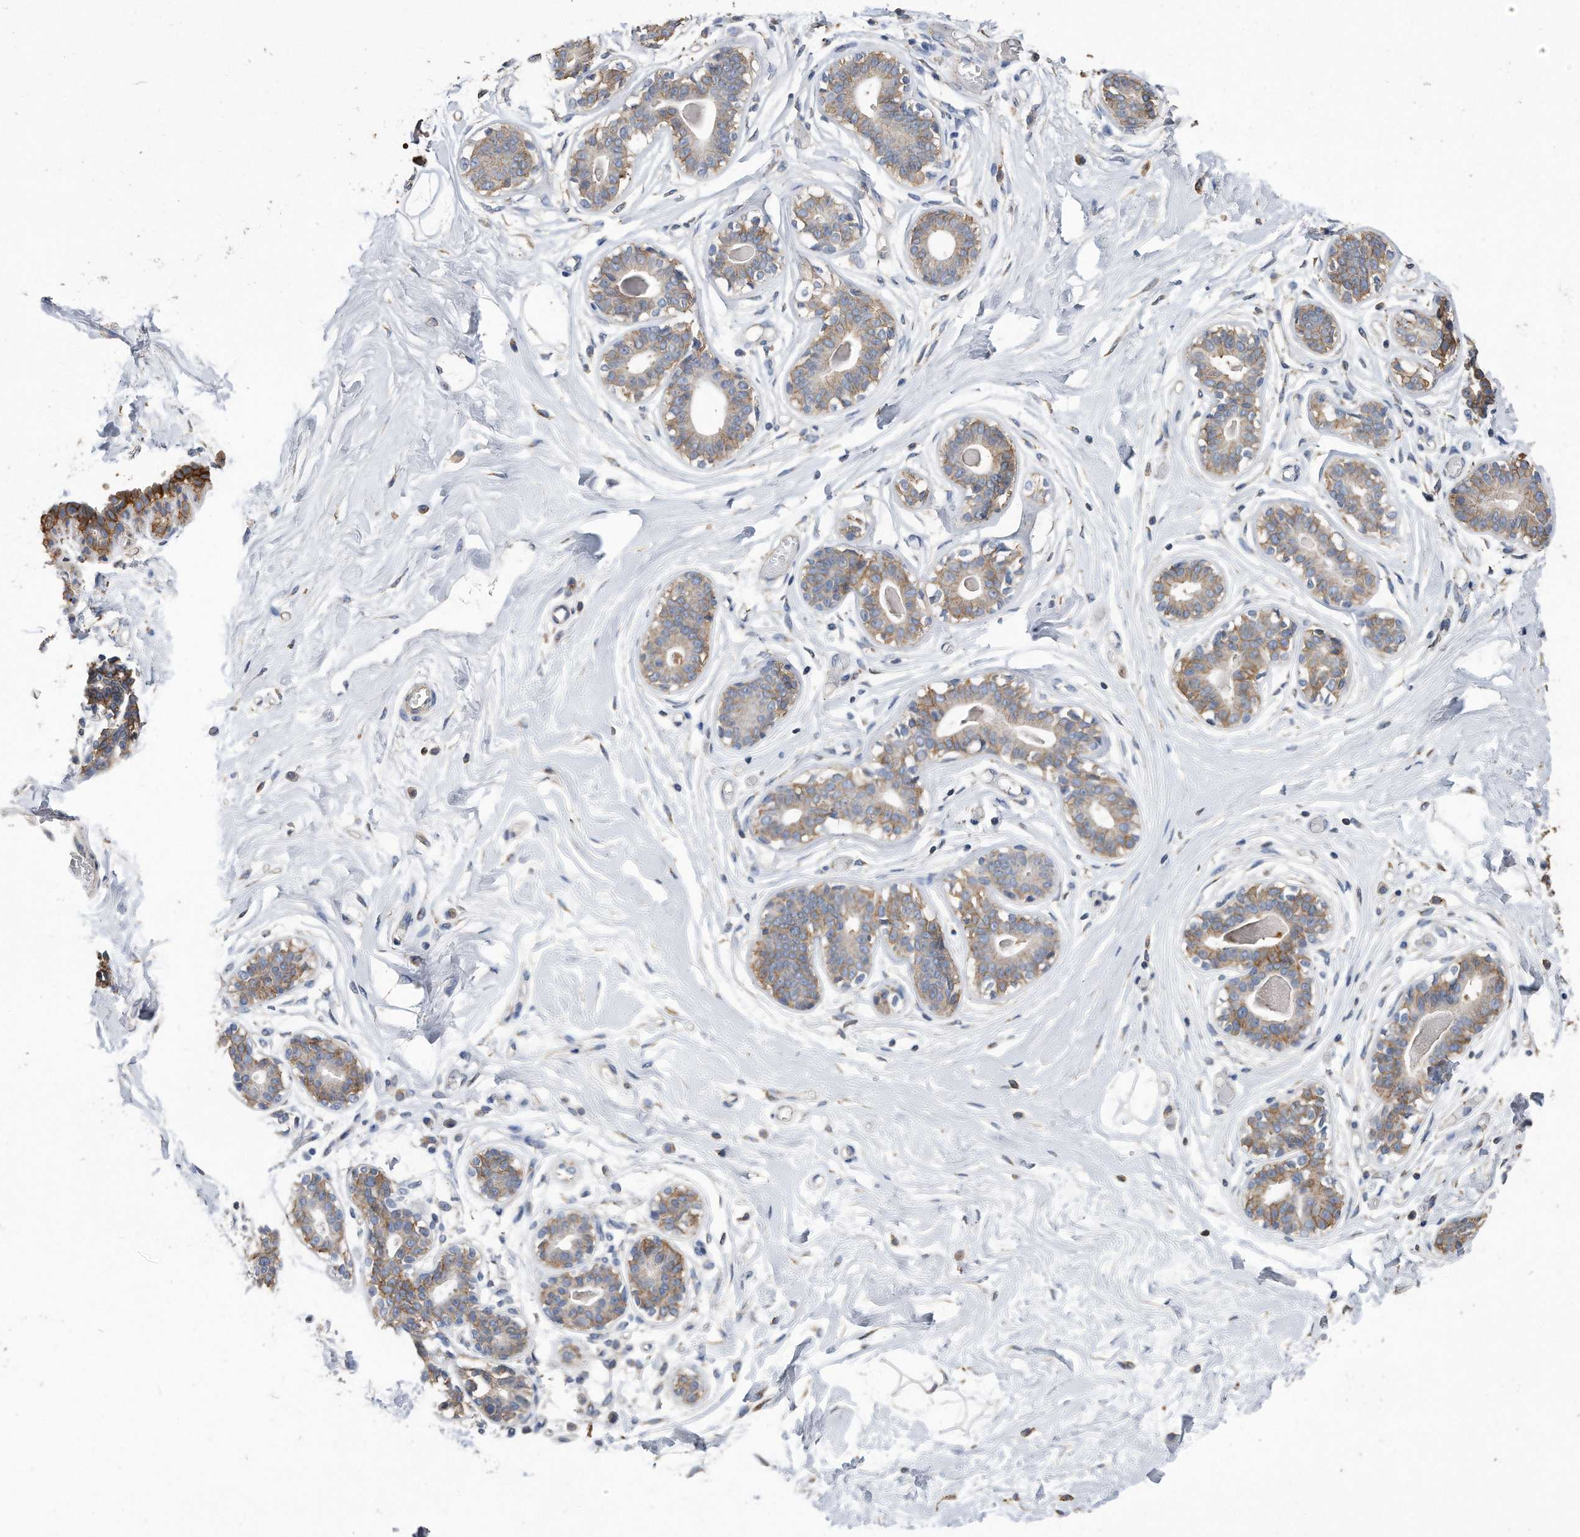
{"staining": {"intensity": "negative", "quantity": "none", "location": "none"}, "tissue": "breast", "cell_type": "Adipocytes", "image_type": "normal", "snomed": [{"axis": "morphology", "description": "Normal tissue, NOS"}, {"axis": "topography", "description": "Breast"}], "caption": "Immunohistochemistry (IHC) histopathology image of unremarkable human breast stained for a protein (brown), which exhibits no staining in adipocytes.", "gene": "CDCP1", "patient": {"sex": "female", "age": 45}}